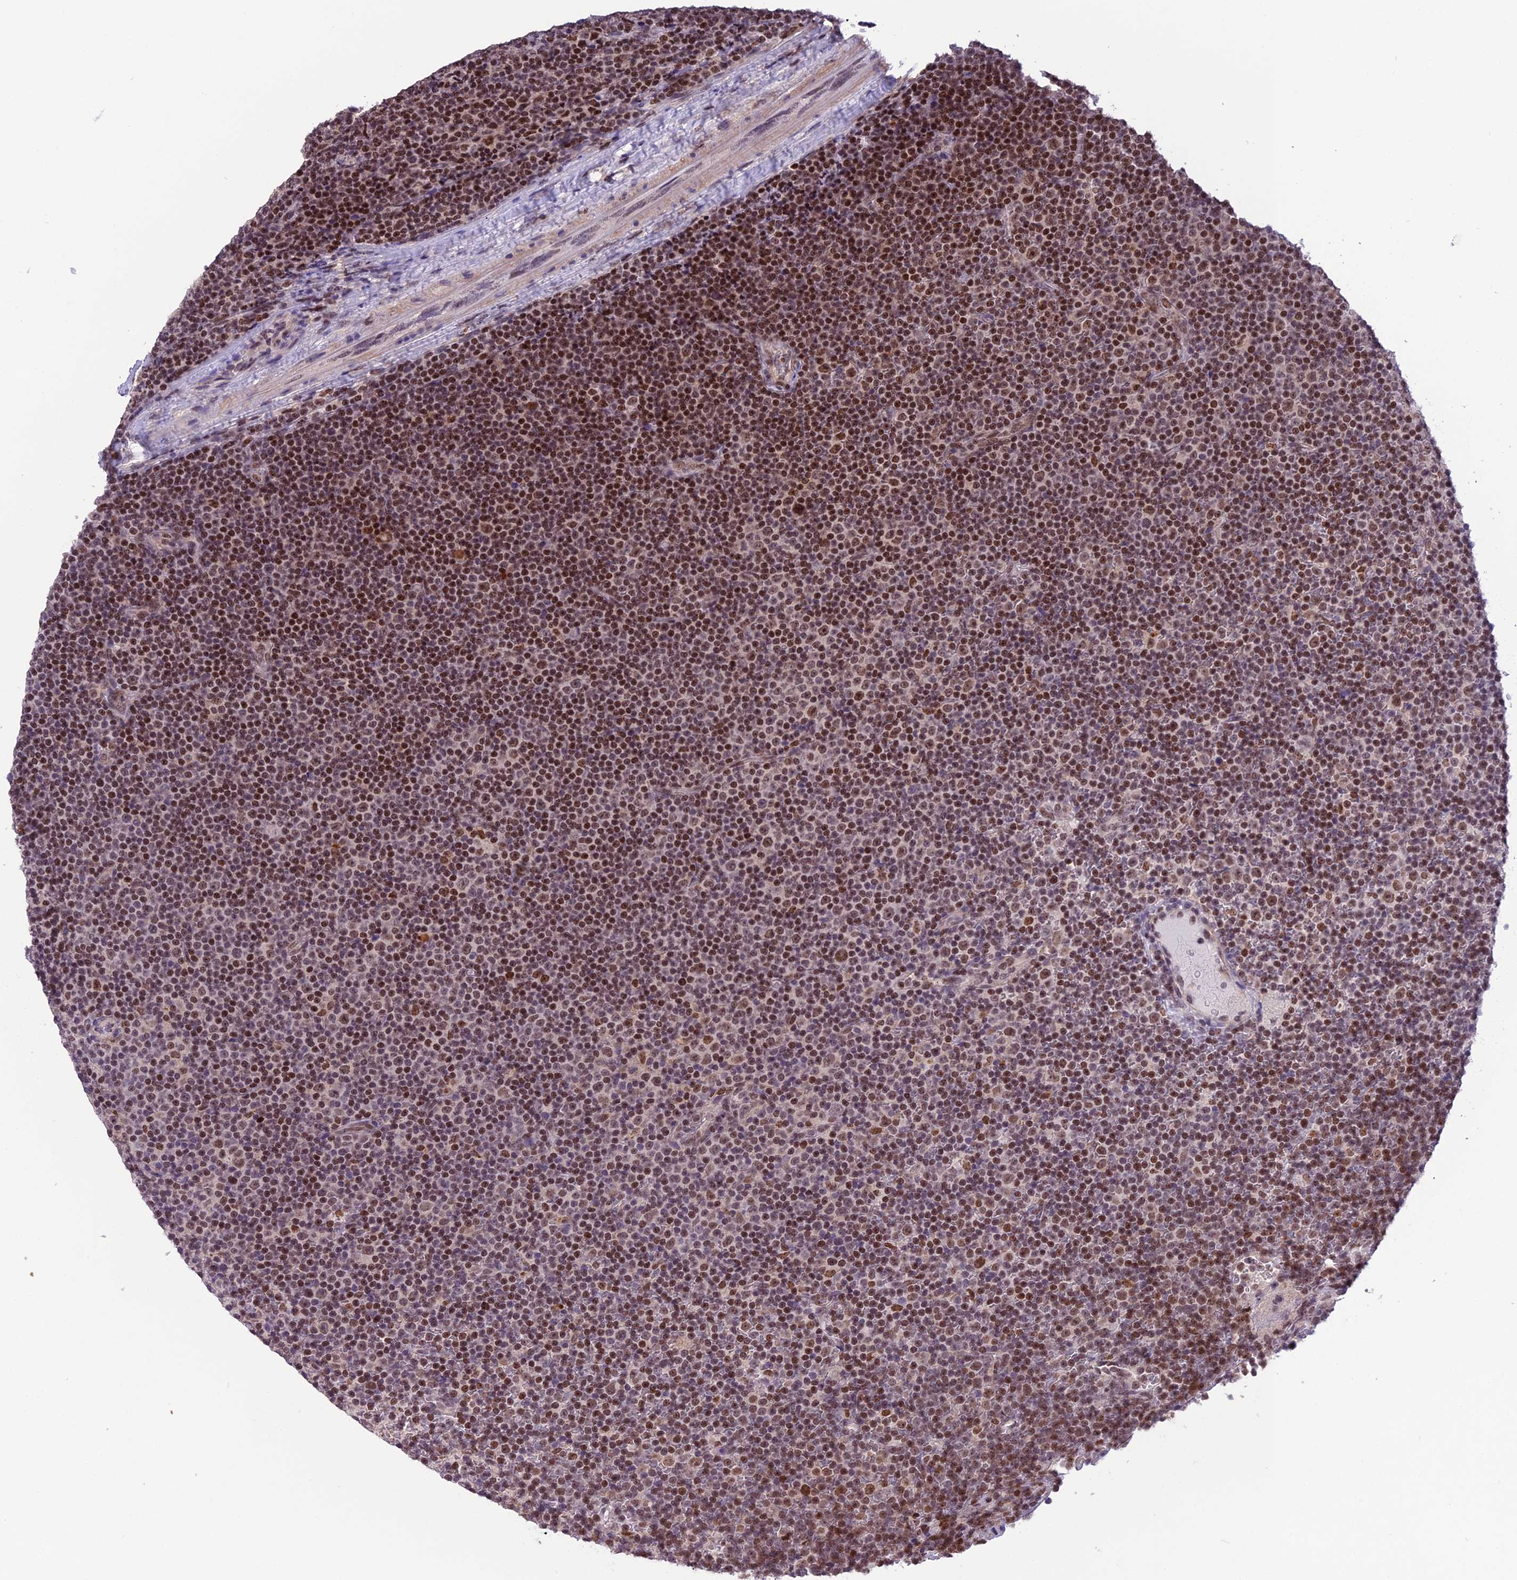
{"staining": {"intensity": "moderate", "quantity": ">75%", "location": "nuclear"}, "tissue": "lymphoma", "cell_type": "Tumor cells", "image_type": "cancer", "snomed": [{"axis": "morphology", "description": "Malignant lymphoma, non-Hodgkin's type, Low grade"}, {"axis": "topography", "description": "Lymph node"}], "caption": "DAB immunohistochemical staining of lymphoma displays moderate nuclear protein staining in approximately >75% of tumor cells. (DAB IHC, brown staining for protein, blue staining for nuclei).", "gene": "MIS12", "patient": {"sex": "female", "age": 67}}